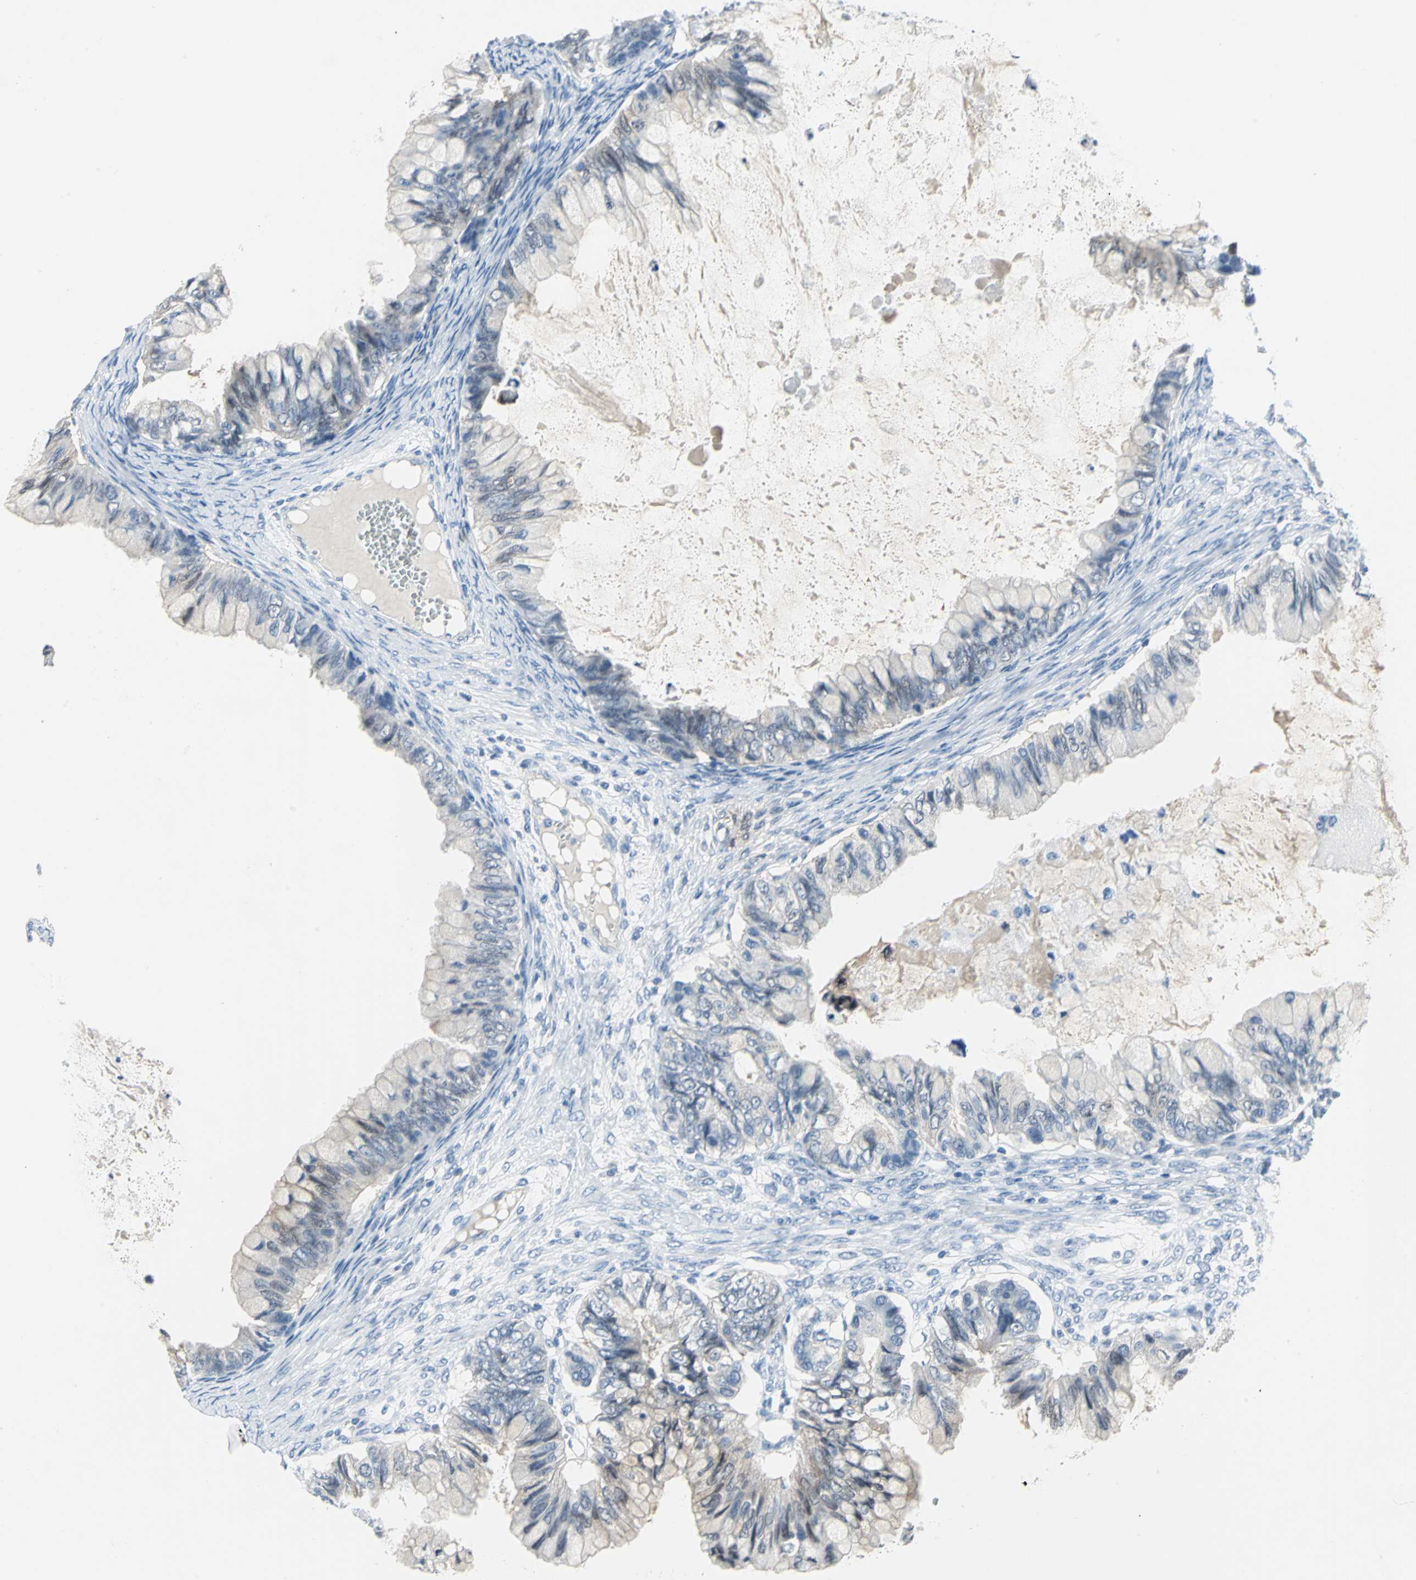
{"staining": {"intensity": "weak", "quantity": "<25%", "location": "cytoplasmic/membranous"}, "tissue": "ovarian cancer", "cell_type": "Tumor cells", "image_type": "cancer", "snomed": [{"axis": "morphology", "description": "Cystadenocarcinoma, mucinous, NOS"}, {"axis": "topography", "description": "Ovary"}], "caption": "Tumor cells show no significant staining in ovarian mucinous cystadenocarcinoma. The staining is performed using DAB brown chromogen with nuclei counter-stained in using hematoxylin.", "gene": "SFN", "patient": {"sex": "female", "age": 80}}